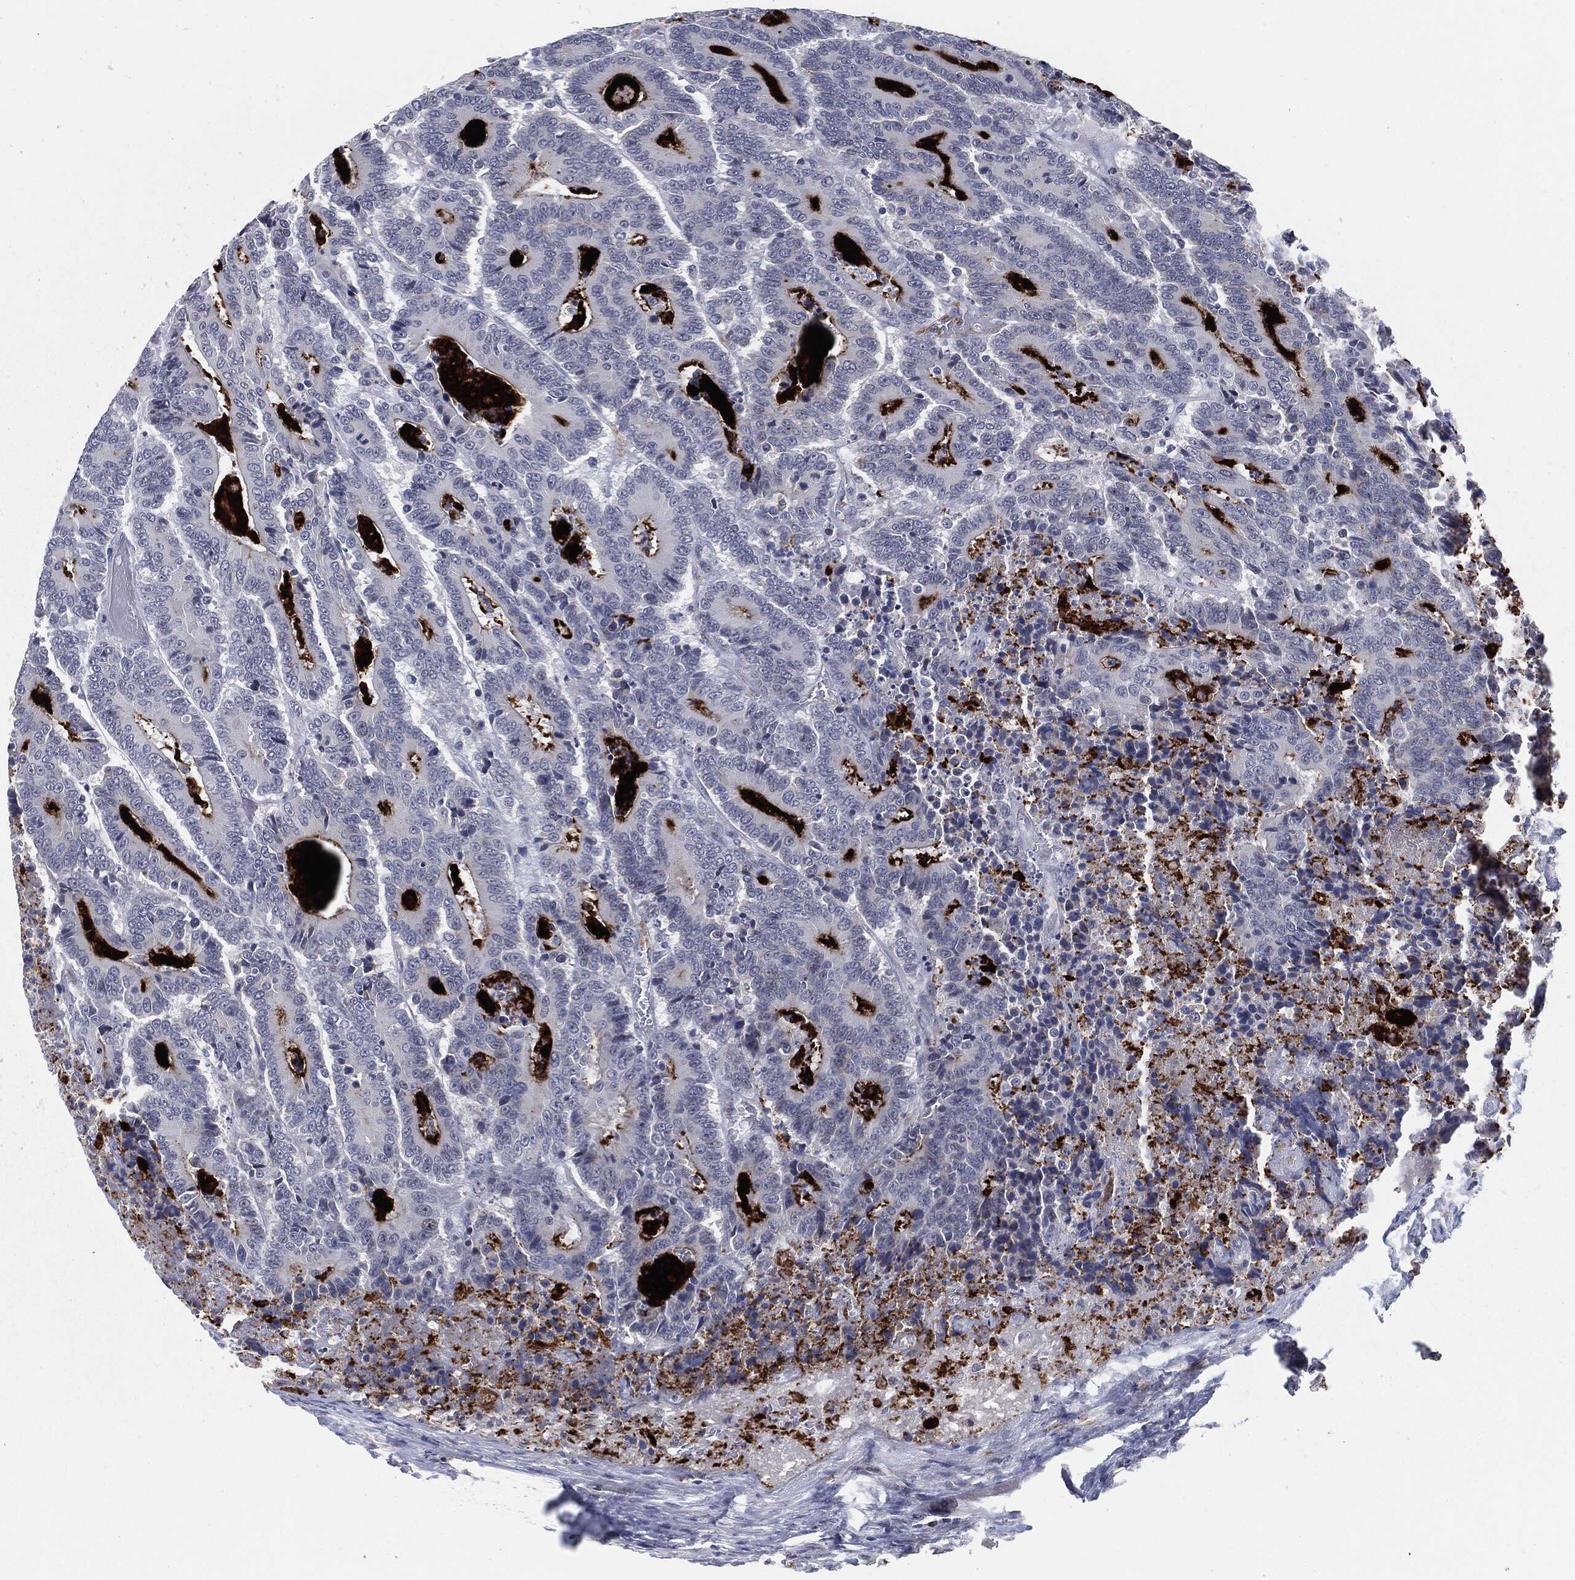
{"staining": {"intensity": "negative", "quantity": "none", "location": "none"}, "tissue": "colorectal cancer", "cell_type": "Tumor cells", "image_type": "cancer", "snomed": [{"axis": "morphology", "description": "Adenocarcinoma, NOS"}, {"axis": "topography", "description": "Colon"}], "caption": "A photomicrograph of colorectal adenocarcinoma stained for a protein demonstrates no brown staining in tumor cells.", "gene": "PROM1", "patient": {"sex": "male", "age": 83}}